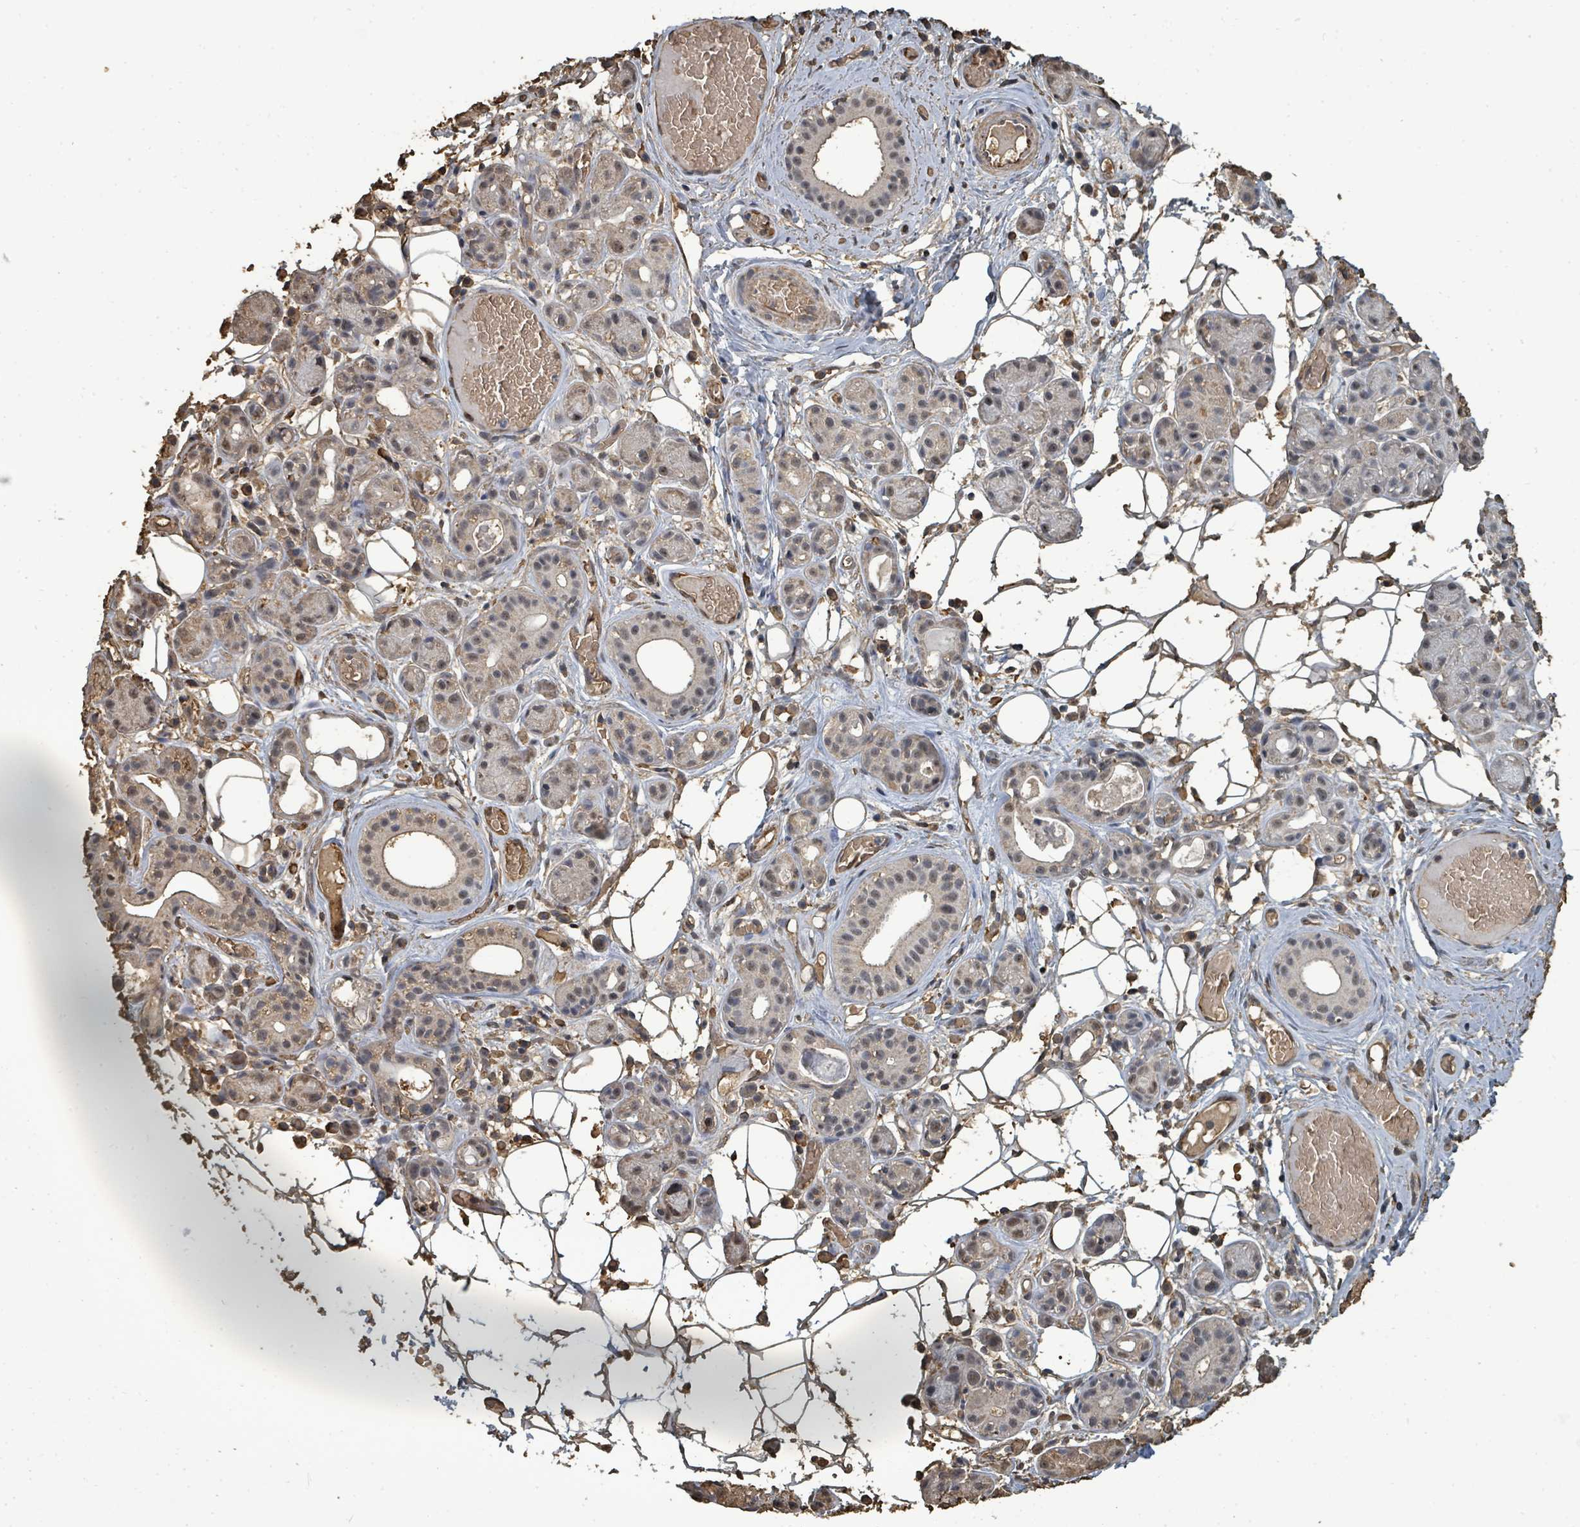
{"staining": {"intensity": "weak", "quantity": "25%-75%", "location": "cytoplasmic/membranous,nuclear"}, "tissue": "salivary gland", "cell_type": "Glandular cells", "image_type": "normal", "snomed": [{"axis": "morphology", "description": "Normal tissue, NOS"}, {"axis": "topography", "description": "Salivary gland"}], "caption": "Brown immunohistochemical staining in benign human salivary gland reveals weak cytoplasmic/membranous,nuclear positivity in approximately 25%-75% of glandular cells.", "gene": "C6orf52", "patient": {"sex": "male", "age": 82}}